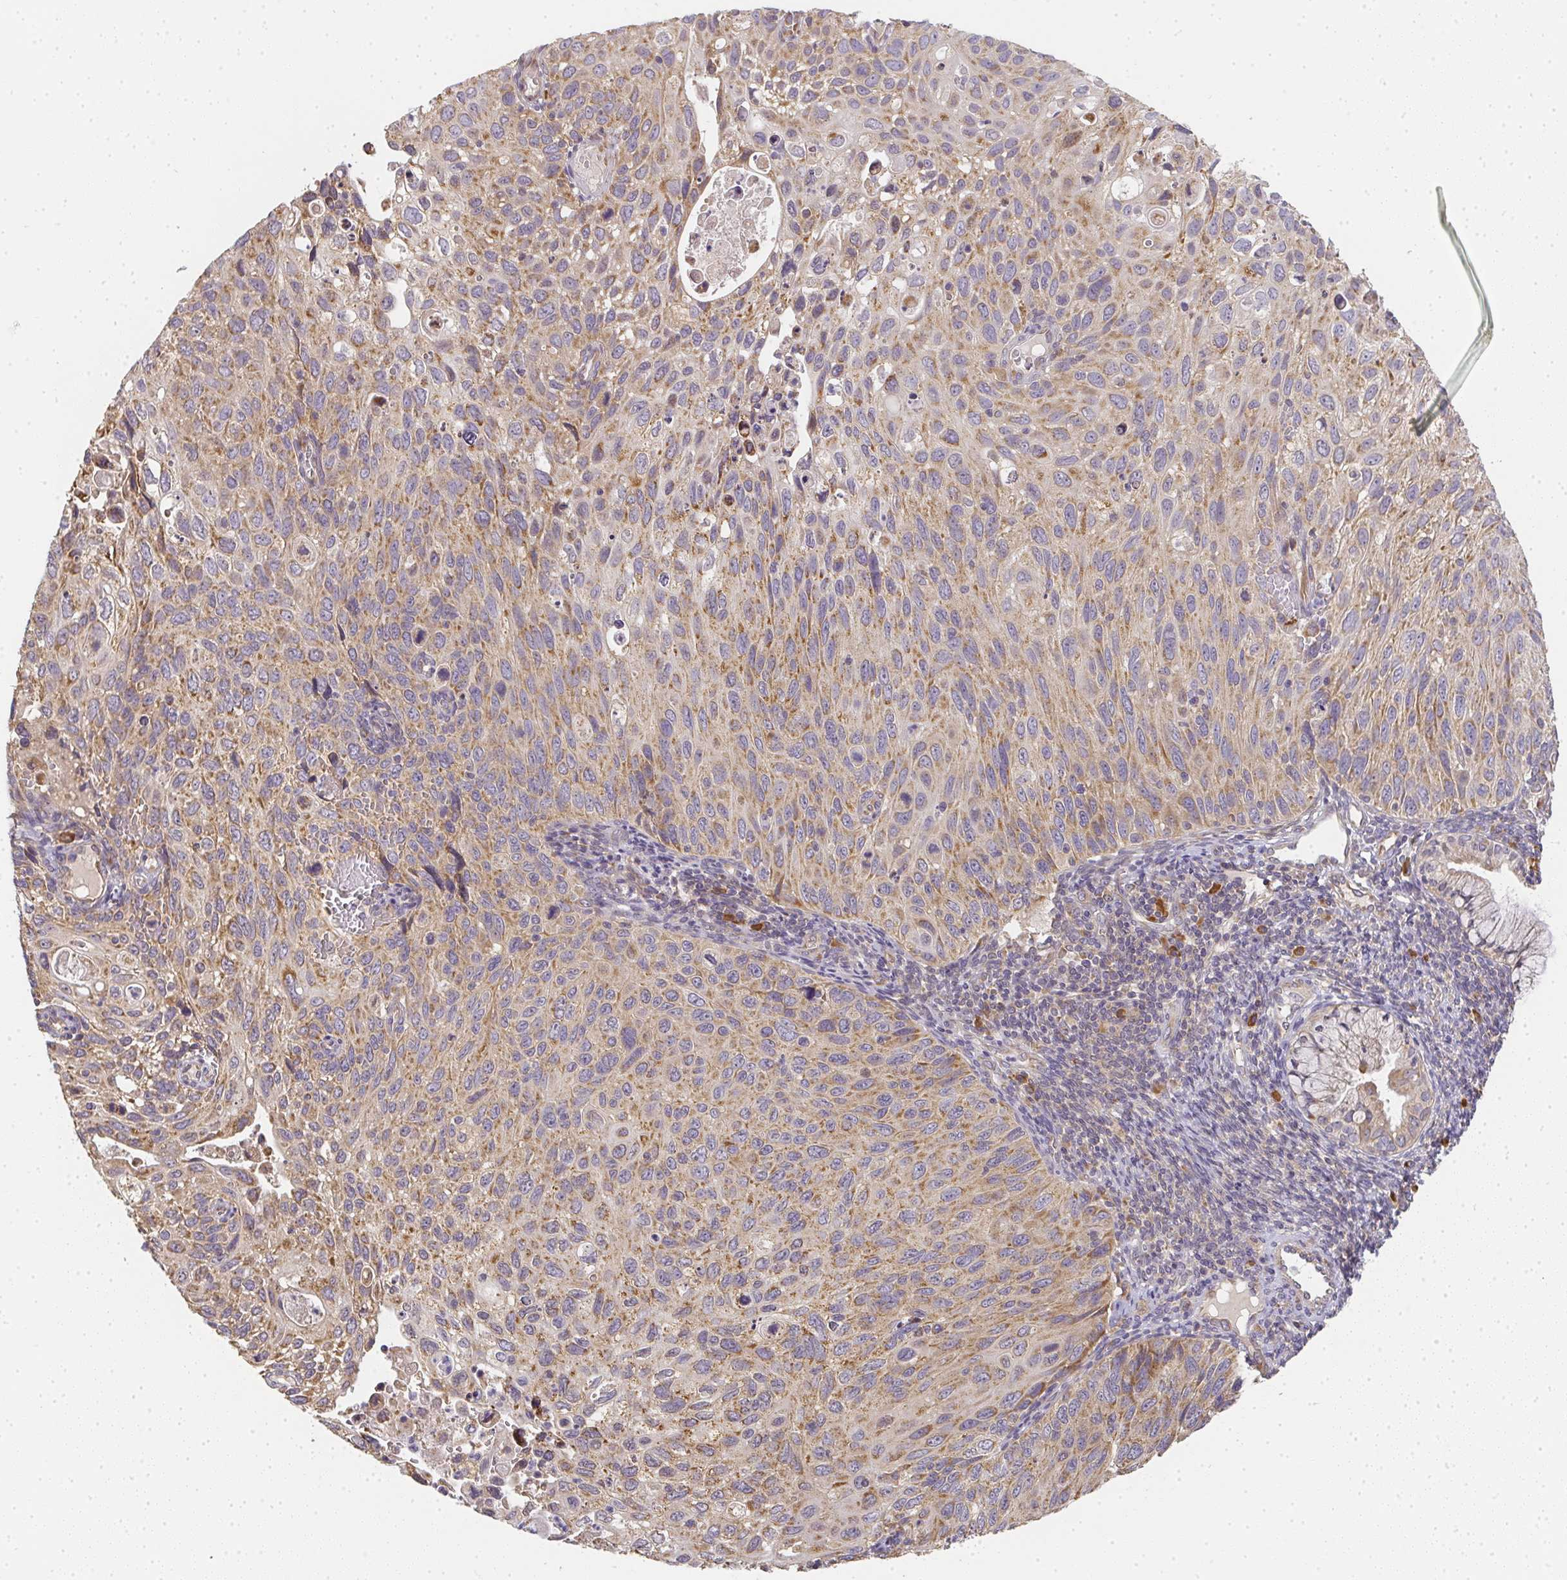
{"staining": {"intensity": "moderate", "quantity": ">75%", "location": "cytoplasmic/membranous"}, "tissue": "cervical cancer", "cell_type": "Tumor cells", "image_type": "cancer", "snomed": [{"axis": "morphology", "description": "Squamous cell carcinoma, NOS"}, {"axis": "topography", "description": "Cervix"}], "caption": "Protein staining by immunohistochemistry shows moderate cytoplasmic/membranous expression in approximately >75% of tumor cells in cervical cancer.", "gene": "SLC35B3", "patient": {"sex": "female", "age": 70}}